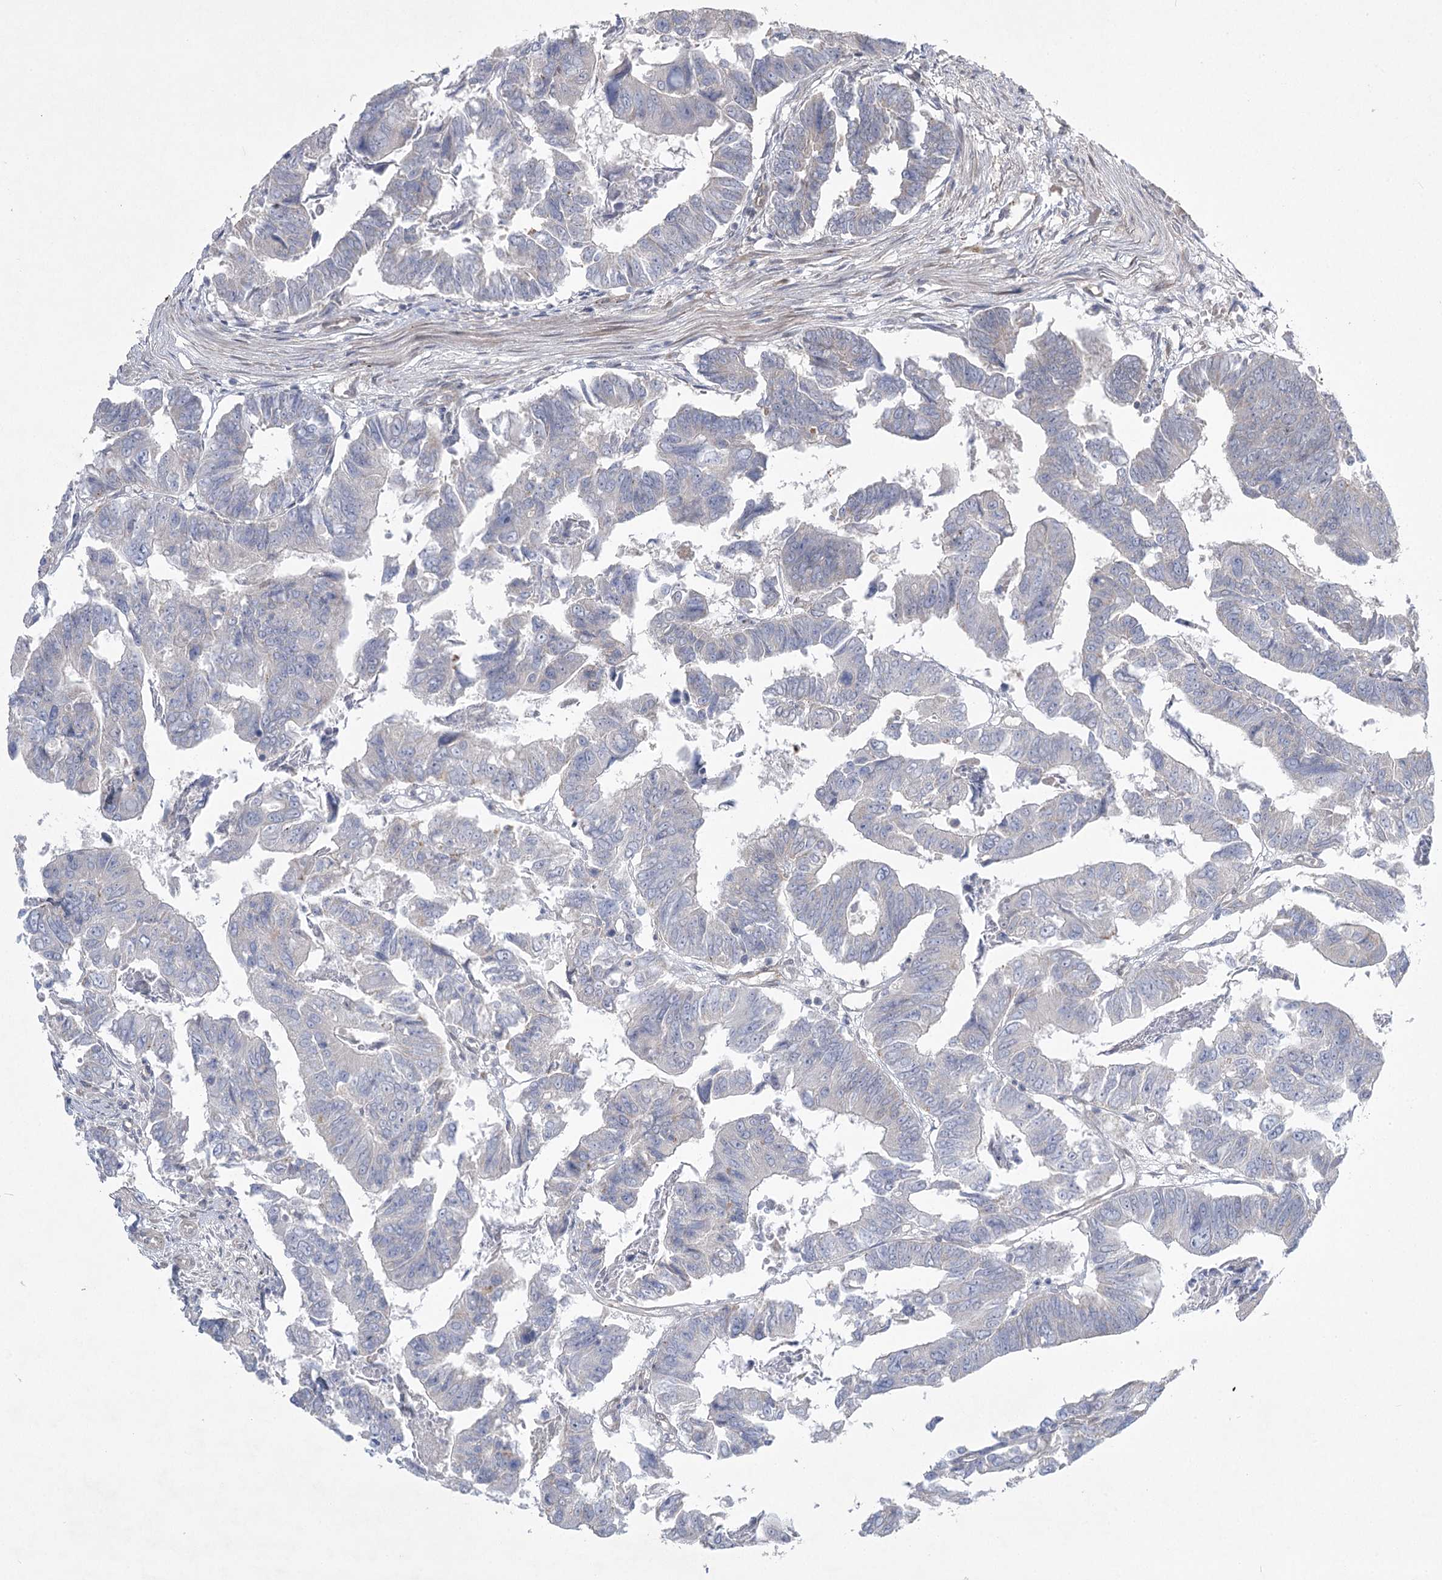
{"staining": {"intensity": "negative", "quantity": "none", "location": "none"}, "tissue": "colorectal cancer", "cell_type": "Tumor cells", "image_type": "cancer", "snomed": [{"axis": "morphology", "description": "Adenocarcinoma, NOS"}, {"axis": "topography", "description": "Rectum"}], "caption": "The photomicrograph reveals no significant staining in tumor cells of colorectal adenocarcinoma.", "gene": "AMTN", "patient": {"sex": "female", "age": 65}}